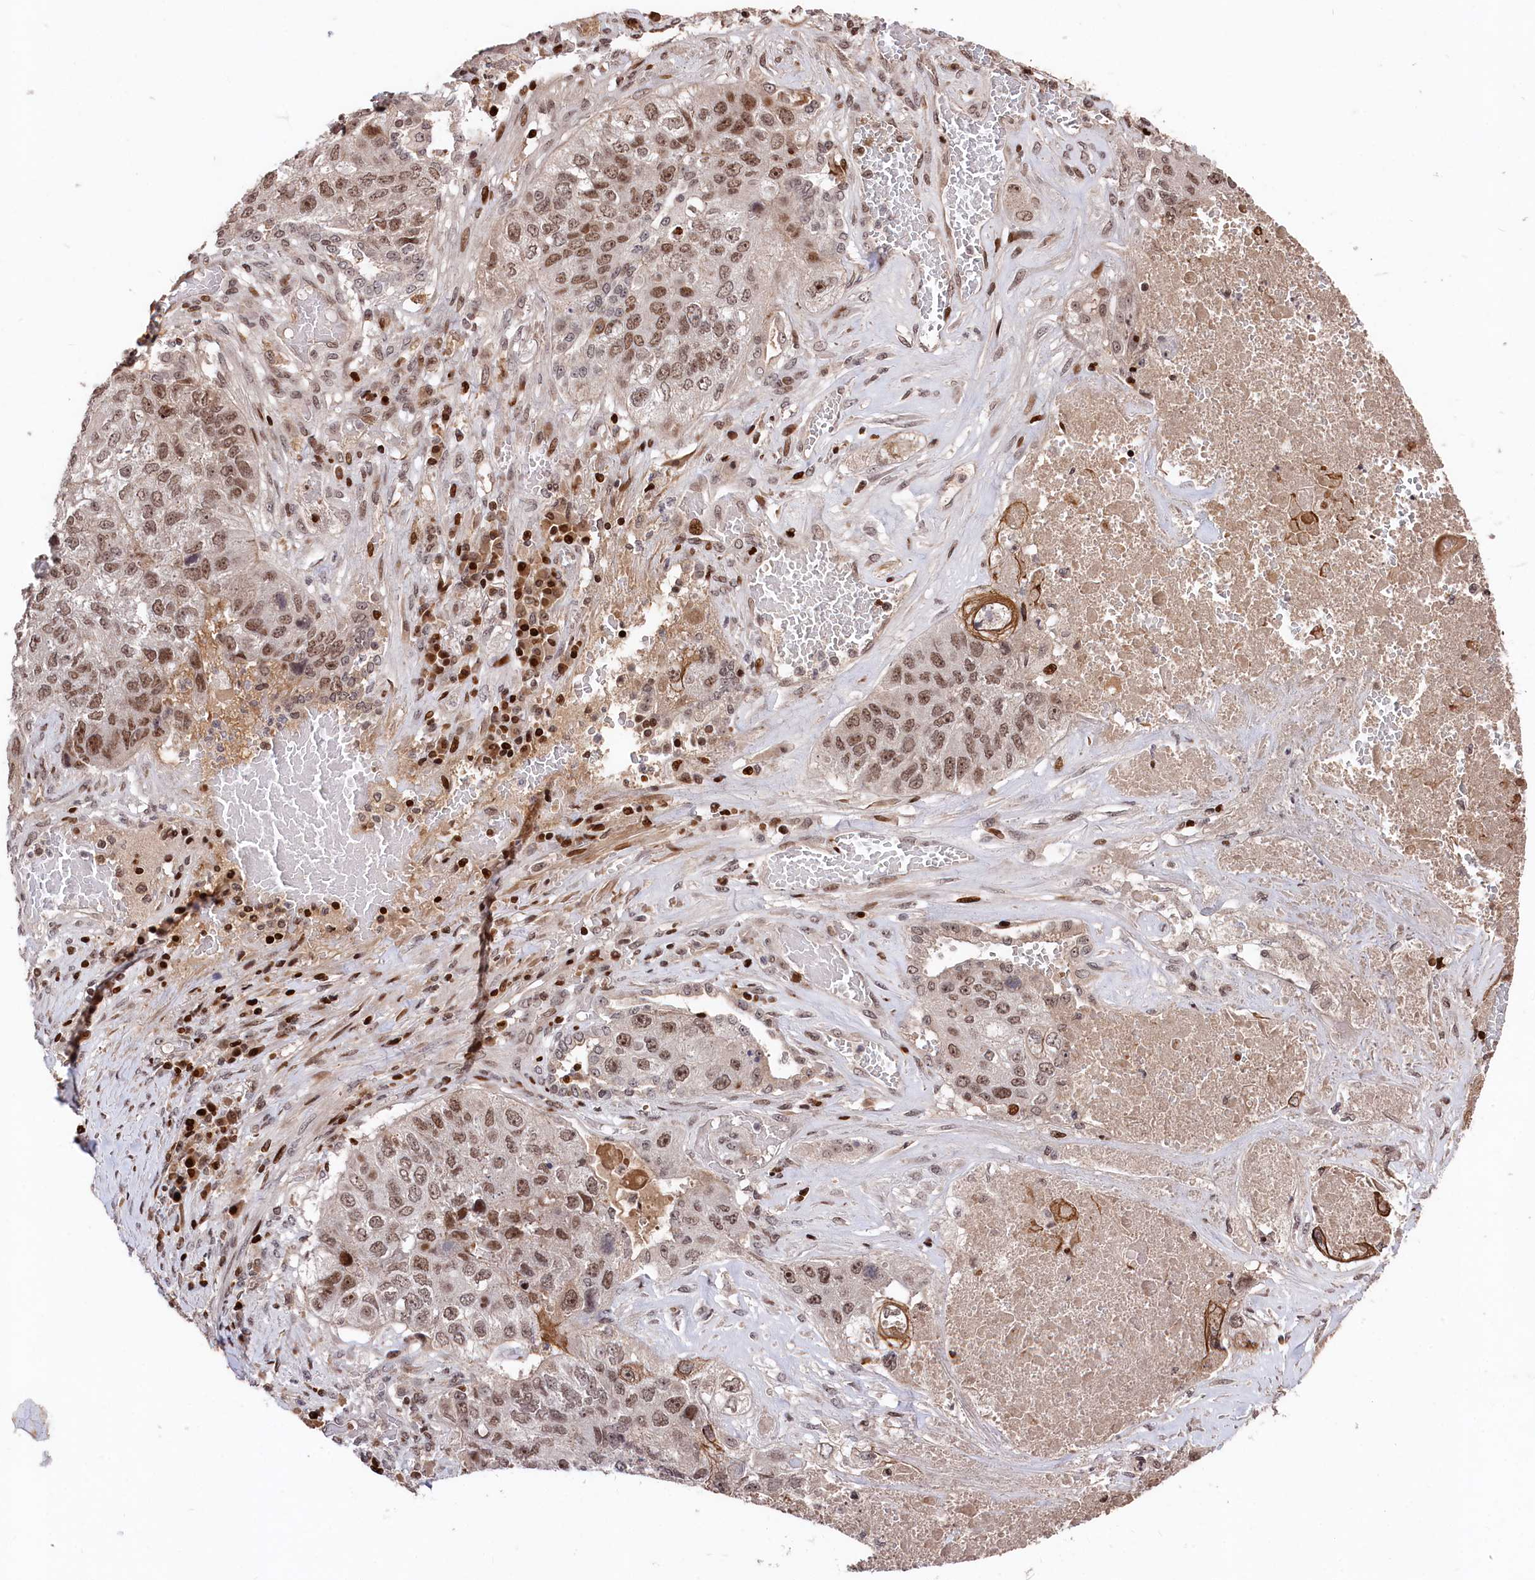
{"staining": {"intensity": "moderate", "quantity": ">75%", "location": "nuclear"}, "tissue": "lung cancer", "cell_type": "Tumor cells", "image_type": "cancer", "snomed": [{"axis": "morphology", "description": "Squamous cell carcinoma, NOS"}, {"axis": "topography", "description": "Lung"}], "caption": "High-power microscopy captured an immunohistochemistry micrograph of lung squamous cell carcinoma, revealing moderate nuclear positivity in about >75% of tumor cells. Nuclei are stained in blue.", "gene": "MCF2L2", "patient": {"sex": "male", "age": 61}}